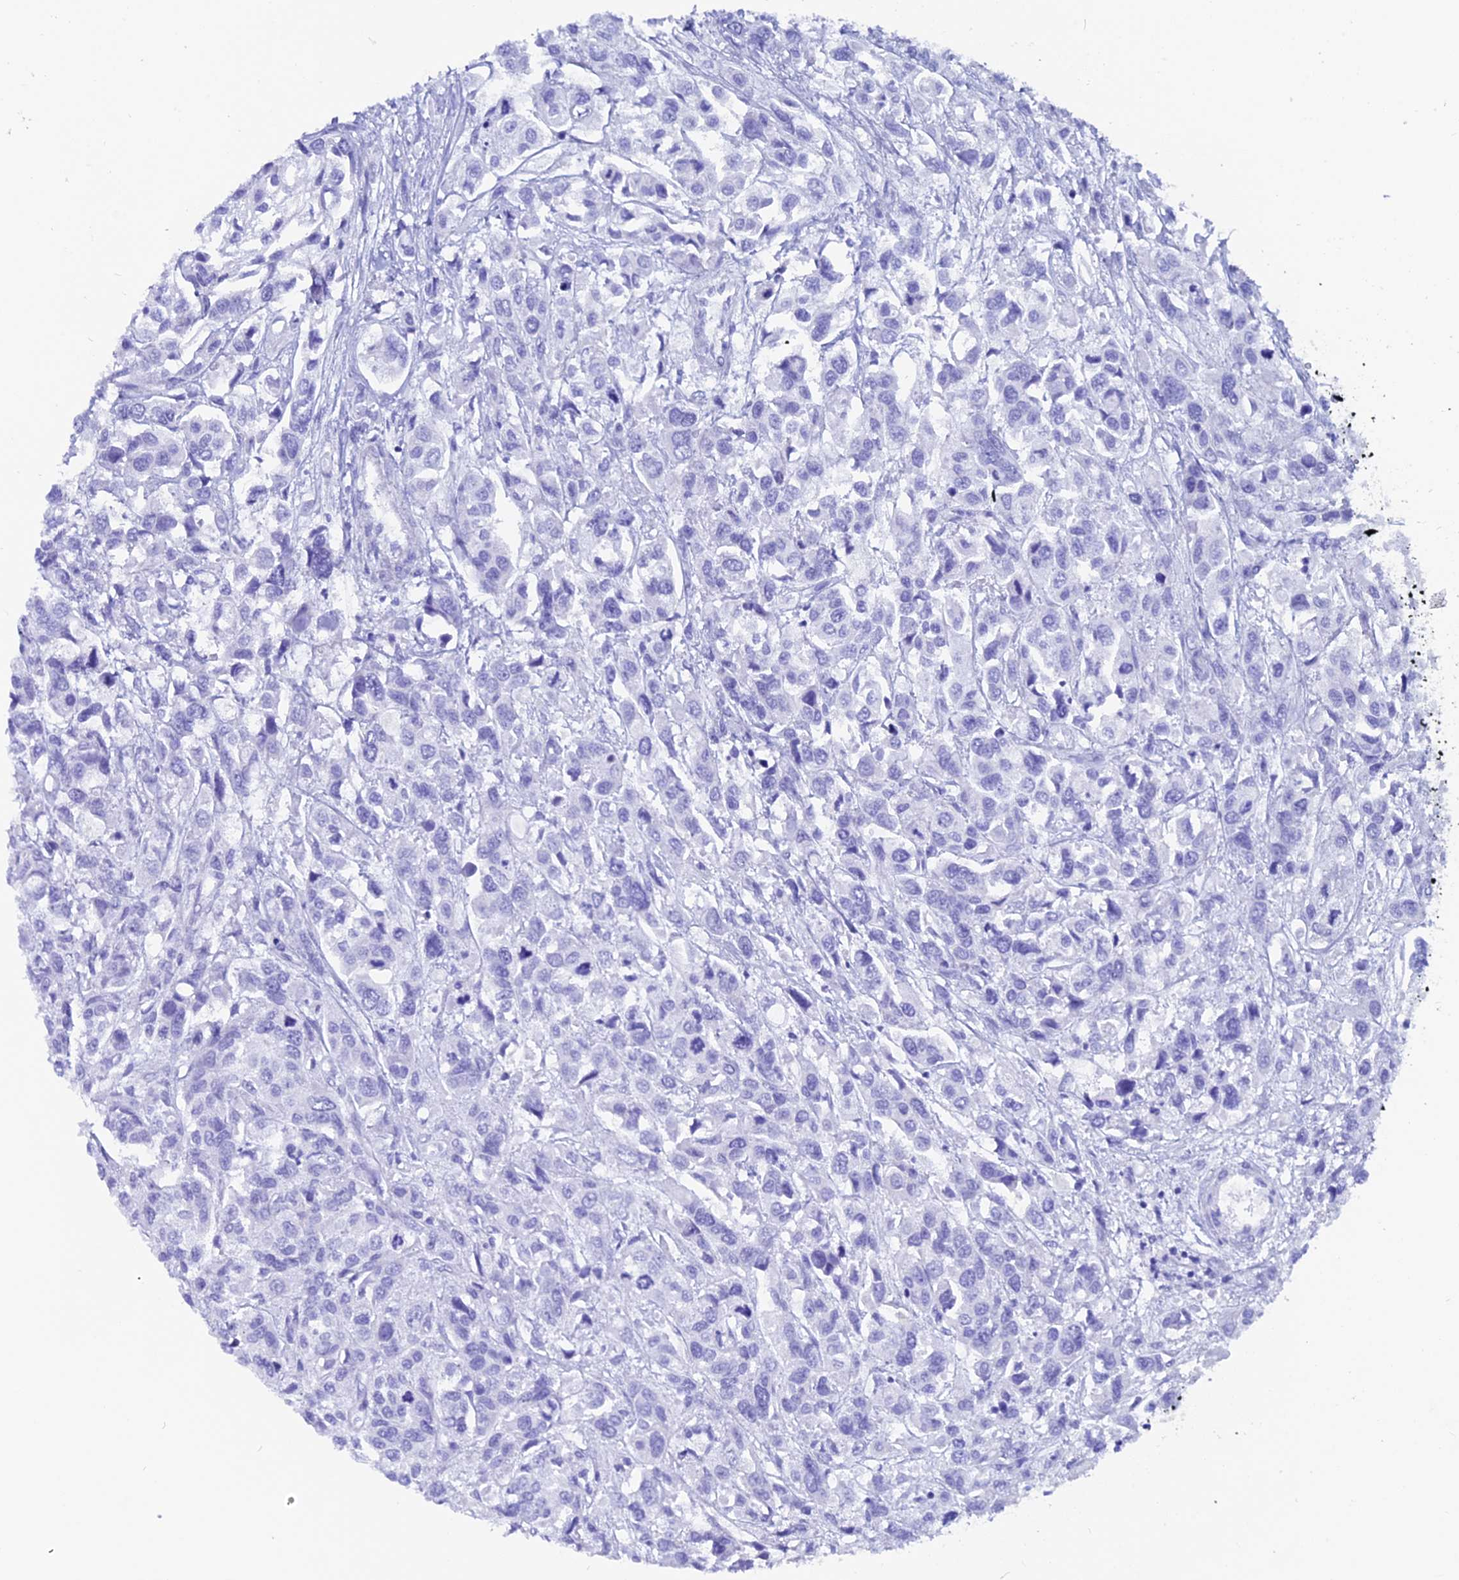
{"staining": {"intensity": "negative", "quantity": "none", "location": "none"}, "tissue": "urothelial cancer", "cell_type": "Tumor cells", "image_type": "cancer", "snomed": [{"axis": "morphology", "description": "Urothelial carcinoma, High grade"}, {"axis": "topography", "description": "Urinary bladder"}], "caption": "Immunohistochemistry image of neoplastic tissue: high-grade urothelial carcinoma stained with DAB (3,3'-diaminobenzidine) exhibits no significant protein positivity in tumor cells.", "gene": "ANKRD29", "patient": {"sex": "male", "age": 67}}